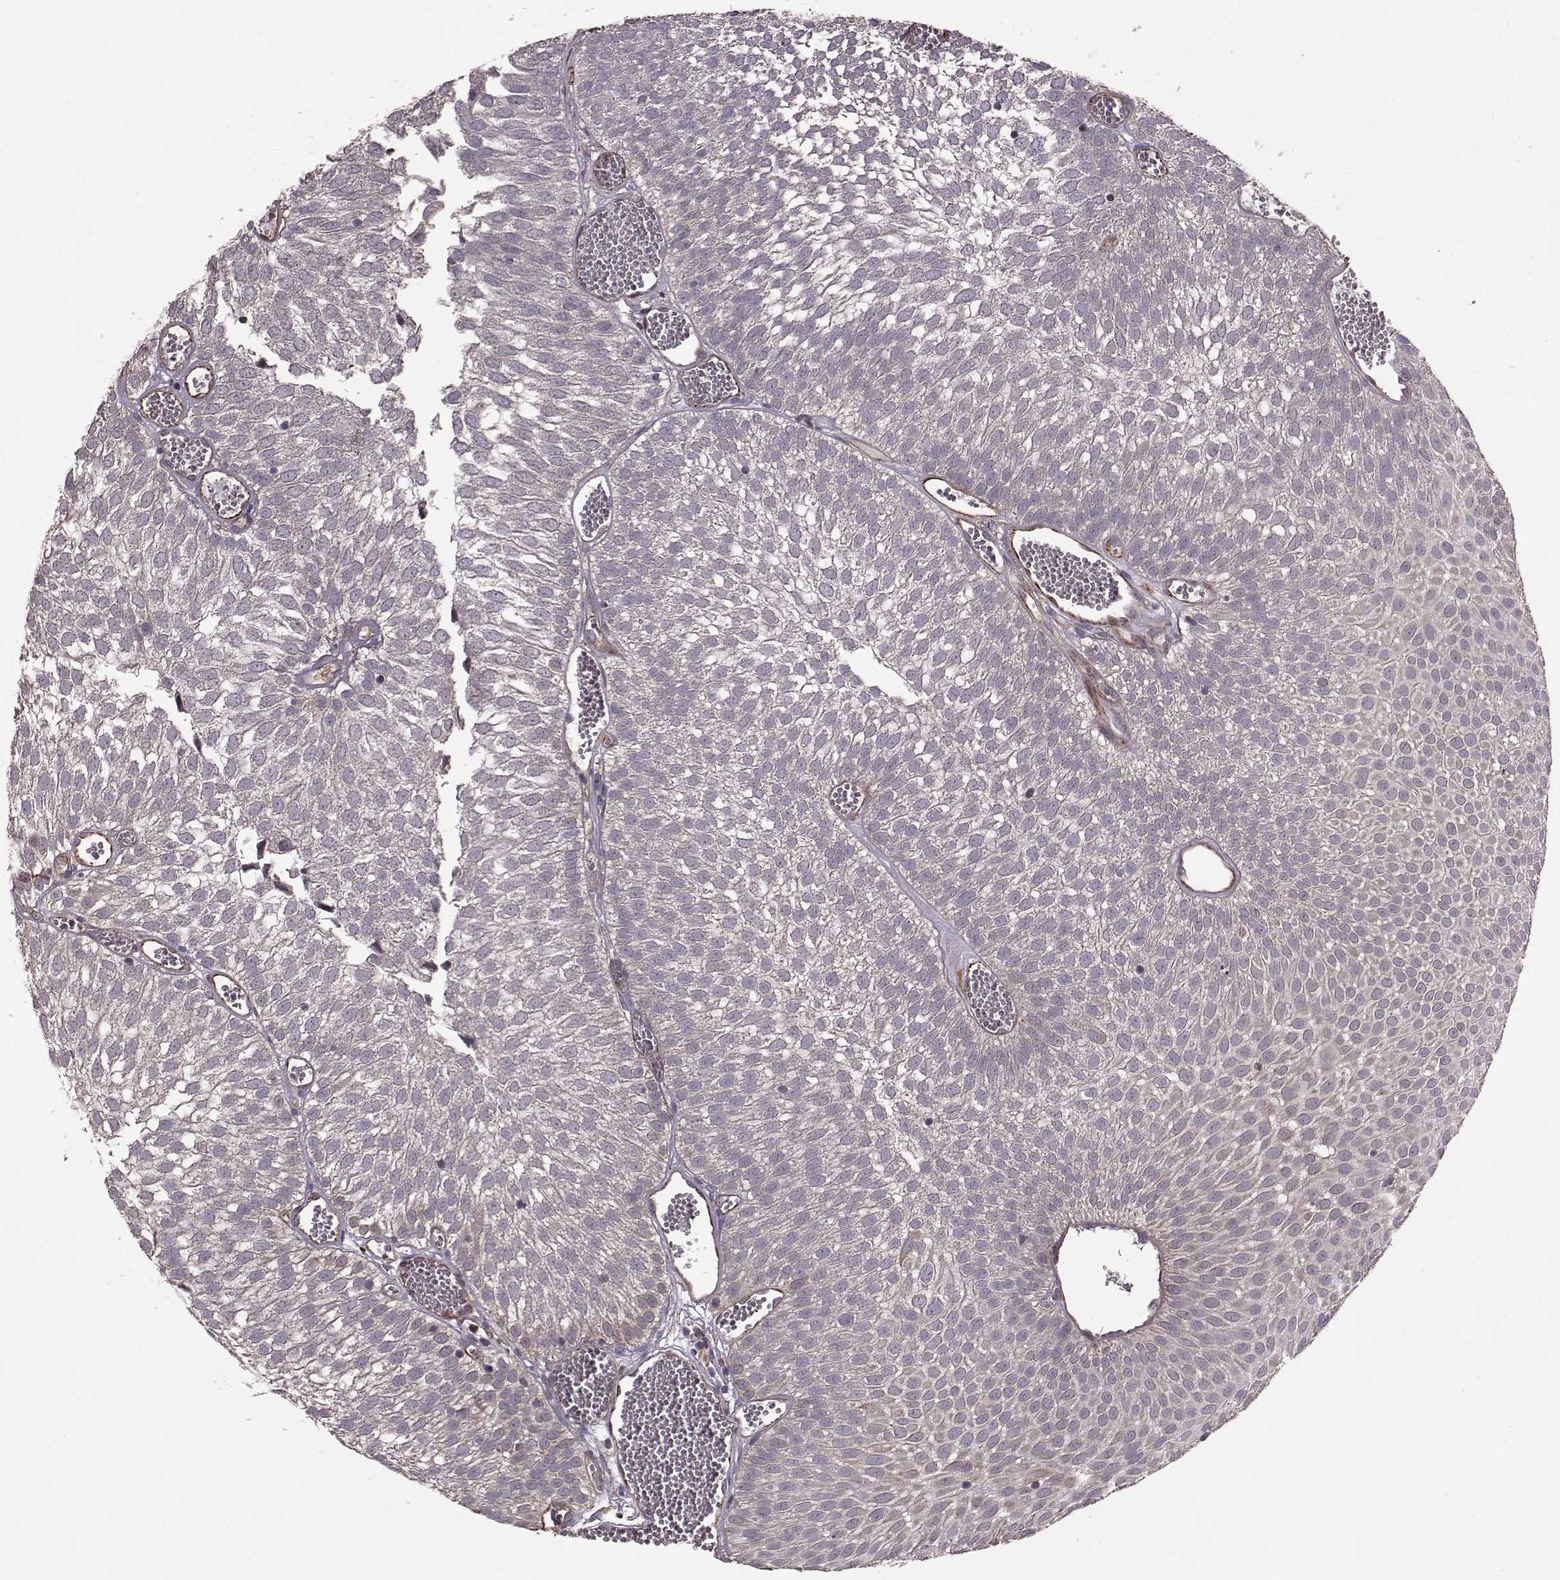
{"staining": {"intensity": "moderate", "quantity": "<25%", "location": "cytoplasmic/membranous"}, "tissue": "urothelial cancer", "cell_type": "Tumor cells", "image_type": "cancer", "snomed": [{"axis": "morphology", "description": "Urothelial carcinoma, Low grade"}, {"axis": "topography", "description": "Urinary bladder"}], "caption": "The micrograph exhibits a brown stain indicating the presence of a protein in the cytoplasmic/membranous of tumor cells in low-grade urothelial carcinoma.", "gene": "NTF3", "patient": {"sex": "male", "age": 52}}